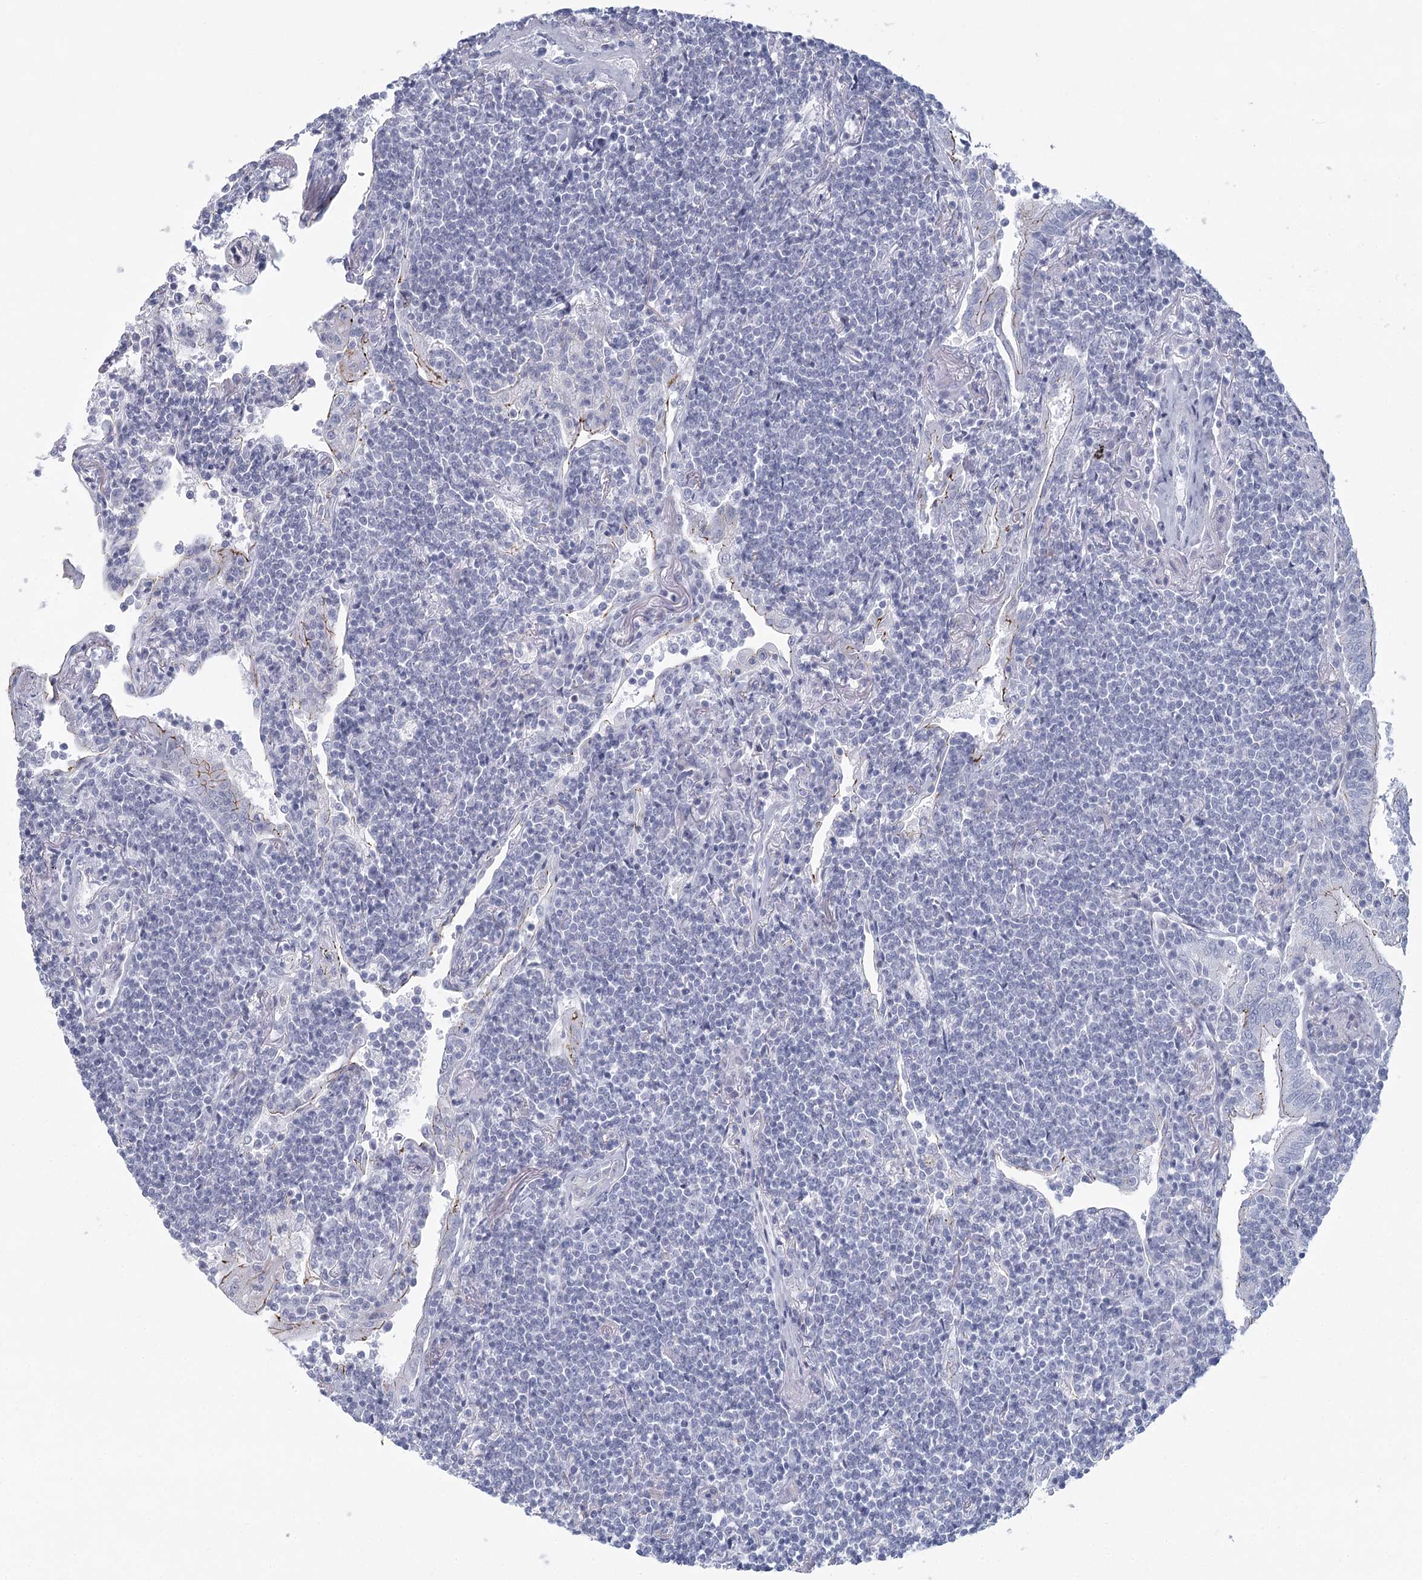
{"staining": {"intensity": "negative", "quantity": "none", "location": "none"}, "tissue": "lymphoma", "cell_type": "Tumor cells", "image_type": "cancer", "snomed": [{"axis": "morphology", "description": "Malignant lymphoma, non-Hodgkin's type, Low grade"}, {"axis": "topography", "description": "Lung"}], "caption": "Lymphoma was stained to show a protein in brown. There is no significant staining in tumor cells.", "gene": "WNT8B", "patient": {"sex": "female", "age": 71}}